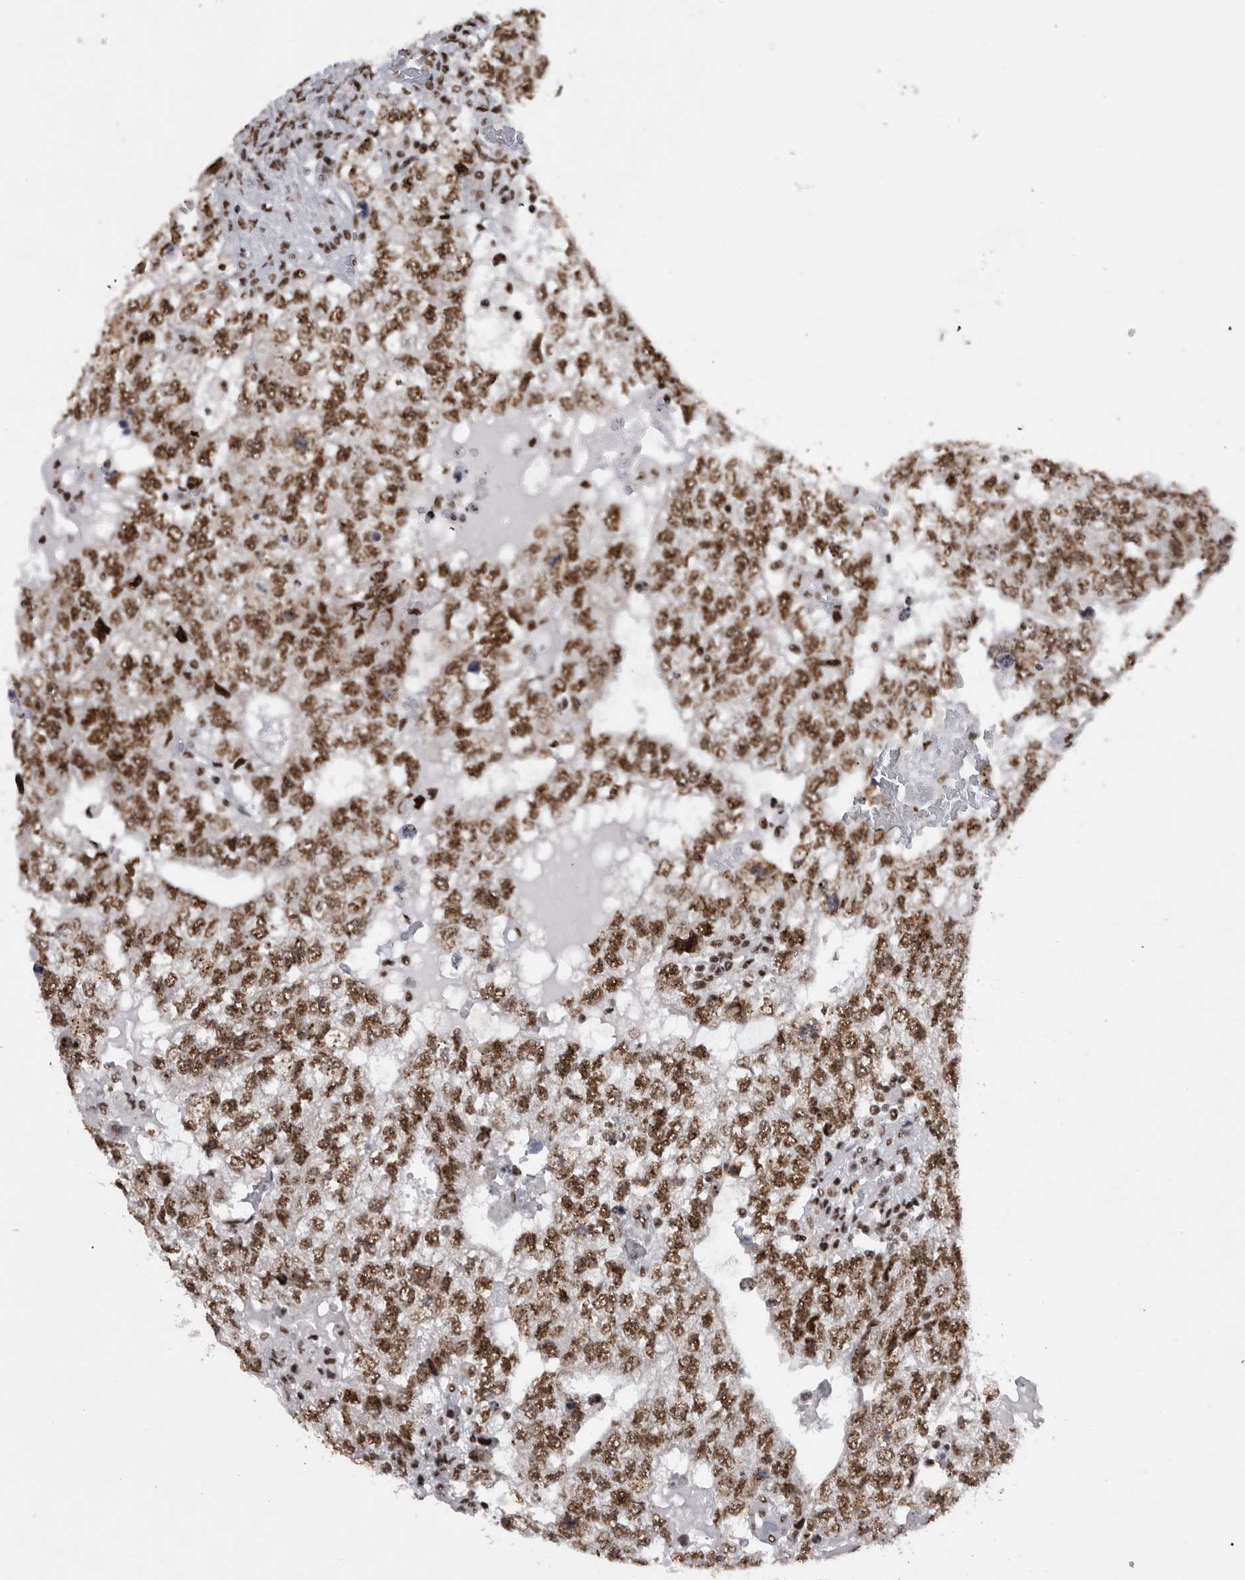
{"staining": {"intensity": "moderate", "quantity": ">75%", "location": "nuclear"}, "tissue": "testis cancer", "cell_type": "Tumor cells", "image_type": "cancer", "snomed": [{"axis": "morphology", "description": "Carcinoma, Embryonal, NOS"}, {"axis": "topography", "description": "Testis"}], "caption": "The histopathology image displays staining of embryonal carcinoma (testis), revealing moderate nuclear protein expression (brown color) within tumor cells.", "gene": "CDK11A", "patient": {"sex": "male", "age": 36}}